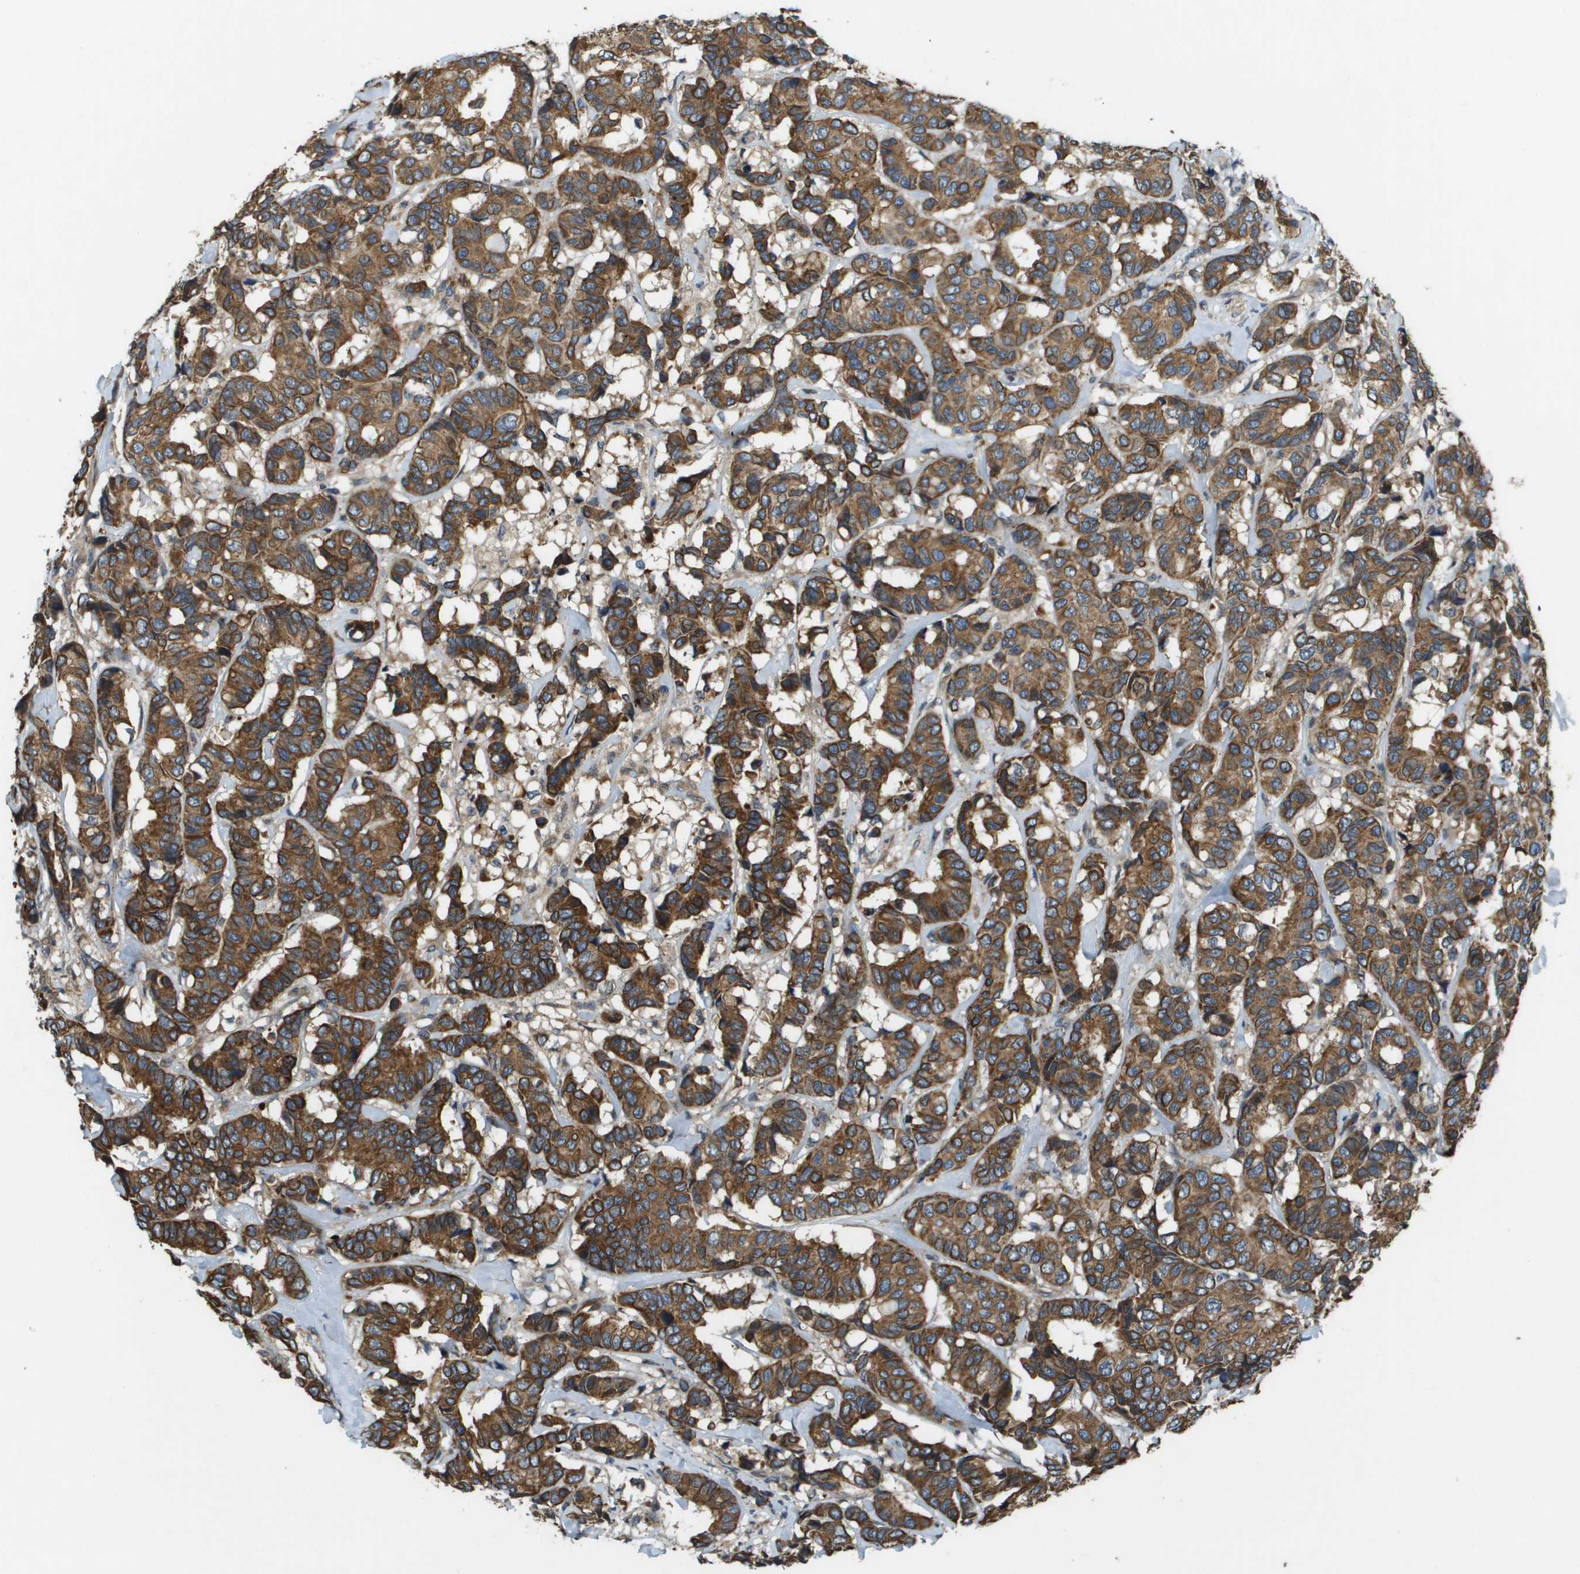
{"staining": {"intensity": "strong", "quantity": ">75%", "location": "cytoplasmic/membranous"}, "tissue": "breast cancer", "cell_type": "Tumor cells", "image_type": "cancer", "snomed": [{"axis": "morphology", "description": "Duct carcinoma"}, {"axis": "topography", "description": "Breast"}], "caption": "This image demonstrates immunohistochemistry (IHC) staining of breast cancer, with high strong cytoplasmic/membranous staining in about >75% of tumor cells.", "gene": "CDKN2C", "patient": {"sex": "female", "age": 87}}